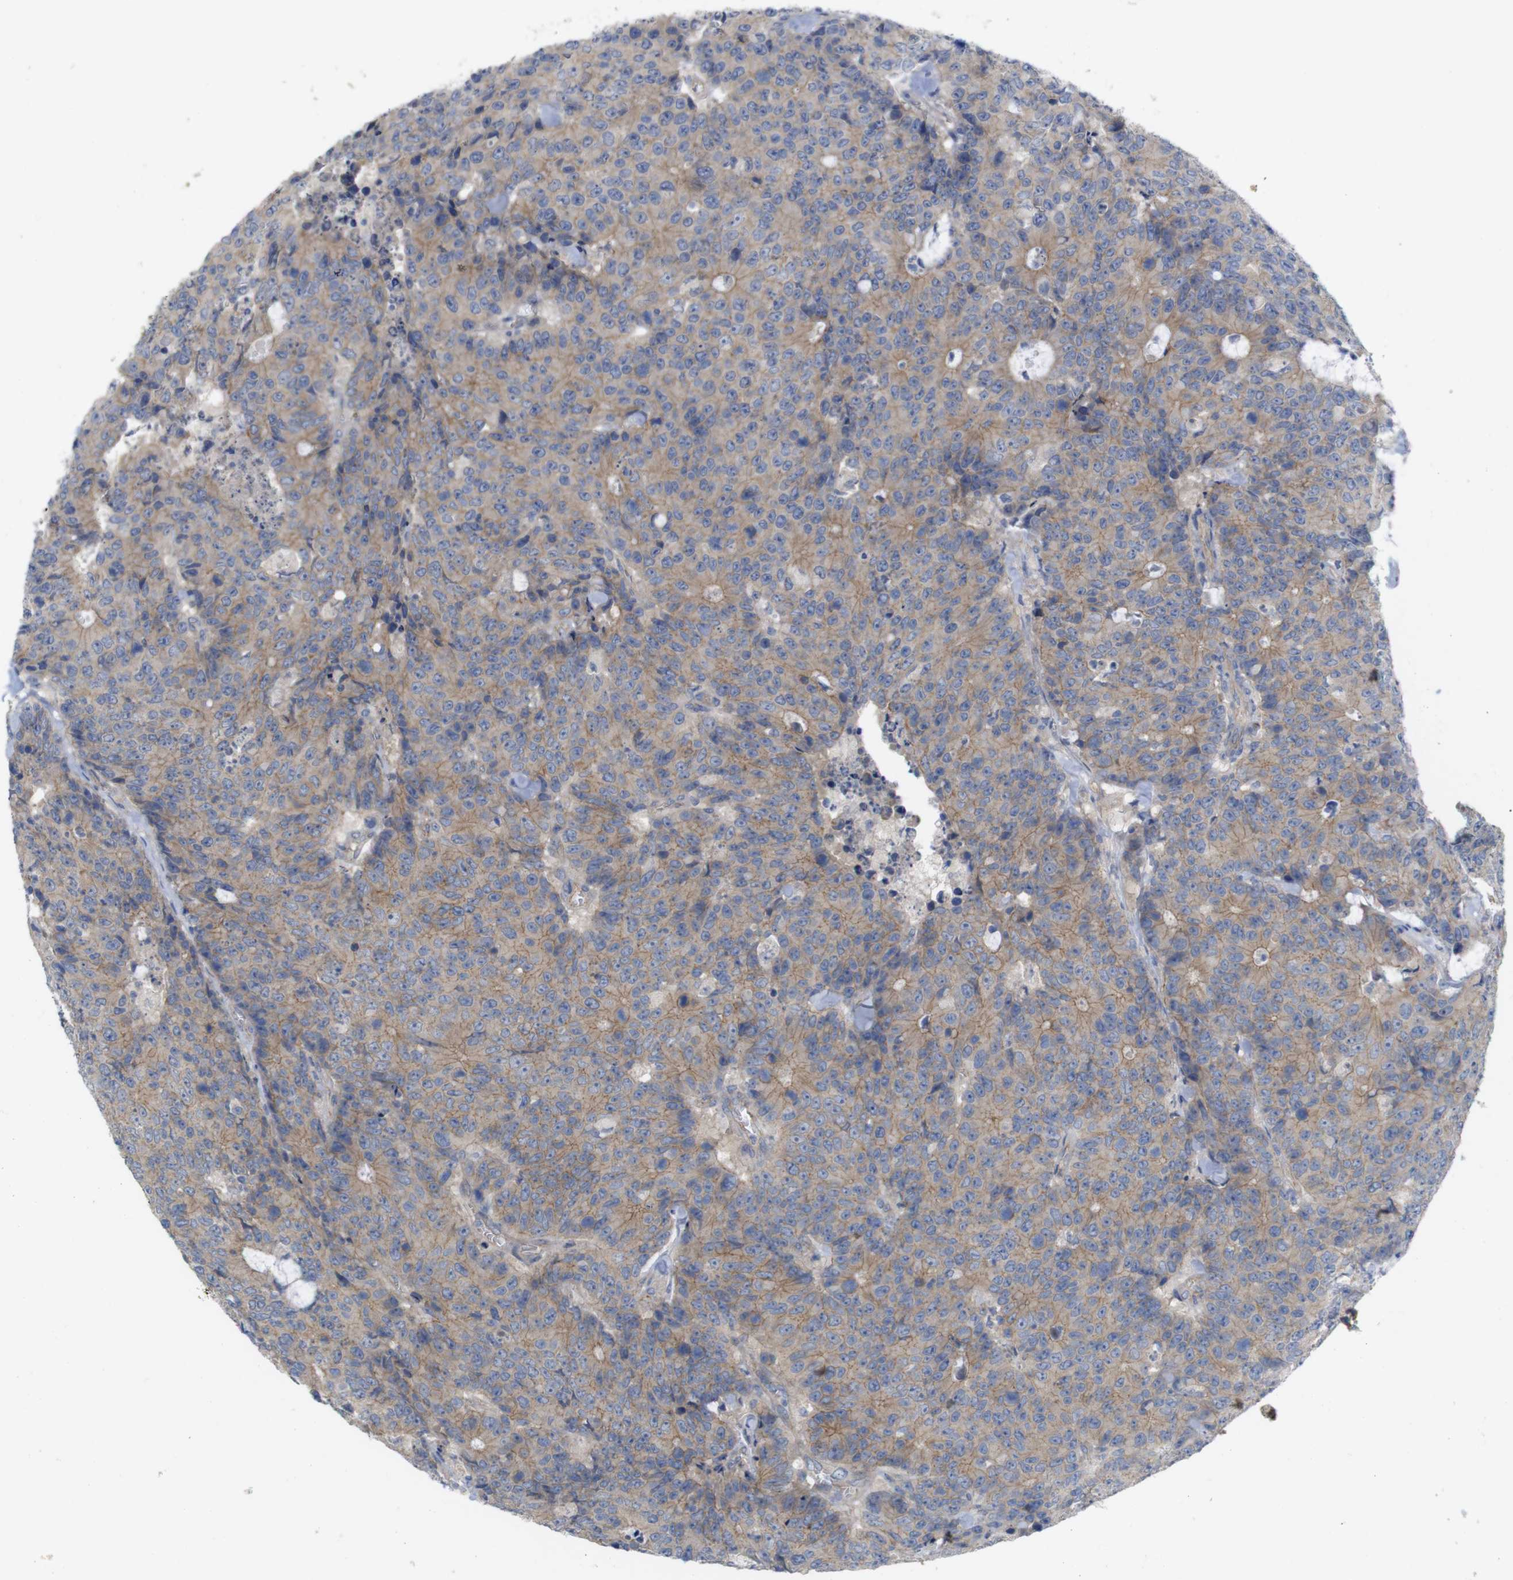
{"staining": {"intensity": "moderate", "quantity": ">75%", "location": "cytoplasmic/membranous"}, "tissue": "colorectal cancer", "cell_type": "Tumor cells", "image_type": "cancer", "snomed": [{"axis": "morphology", "description": "Adenocarcinoma, NOS"}, {"axis": "topography", "description": "Colon"}], "caption": "Immunohistochemistry micrograph of human colorectal cancer stained for a protein (brown), which shows medium levels of moderate cytoplasmic/membranous positivity in about >75% of tumor cells.", "gene": "KIDINS220", "patient": {"sex": "female", "age": 86}}